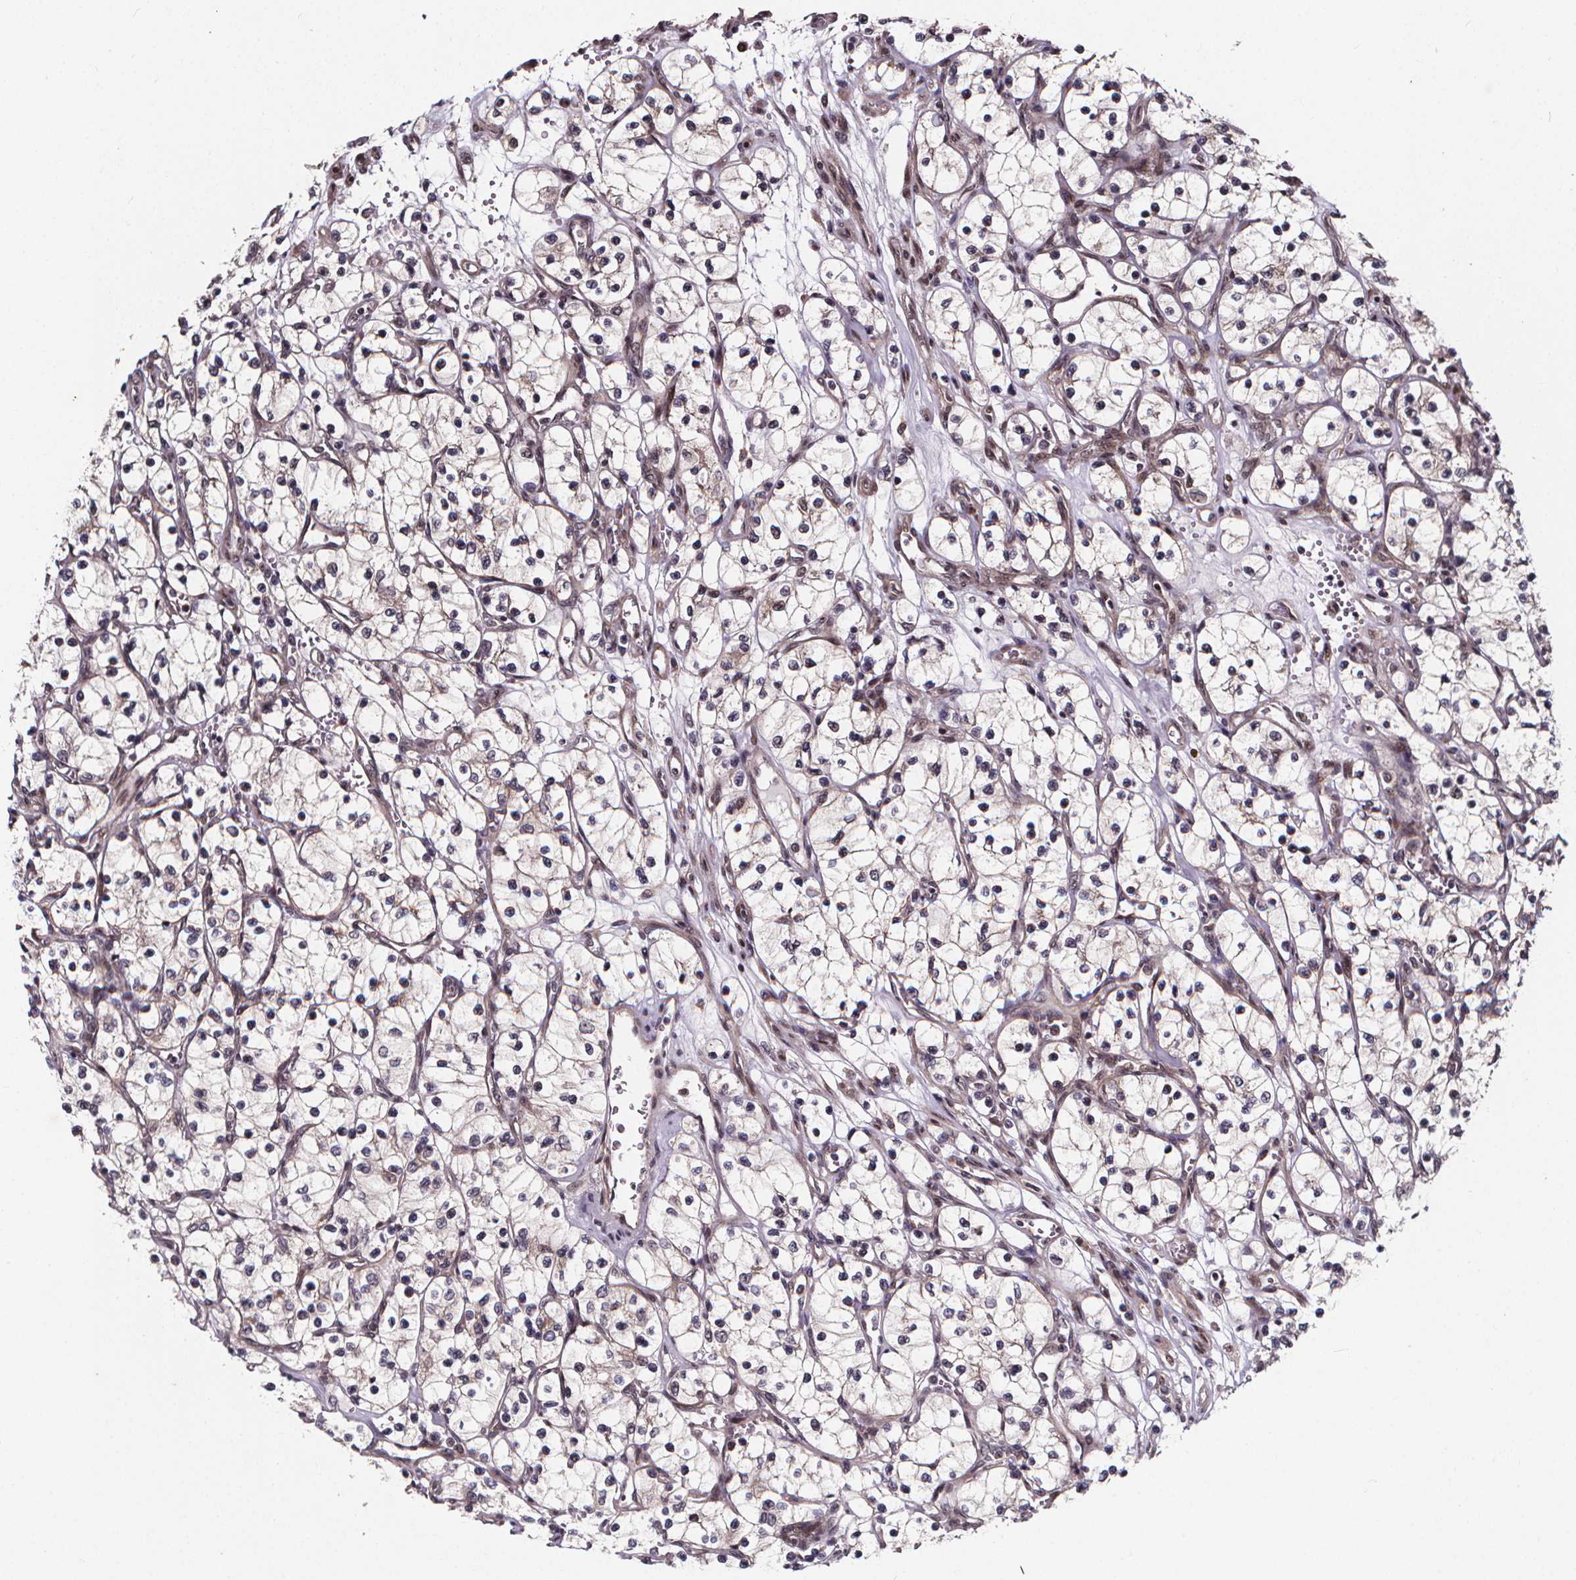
{"staining": {"intensity": "negative", "quantity": "none", "location": "none"}, "tissue": "renal cancer", "cell_type": "Tumor cells", "image_type": "cancer", "snomed": [{"axis": "morphology", "description": "Adenocarcinoma, NOS"}, {"axis": "topography", "description": "Kidney"}], "caption": "Histopathology image shows no significant protein positivity in tumor cells of renal cancer.", "gene": "DDIT3", "patient": {"sex": "female", "age": 69}}